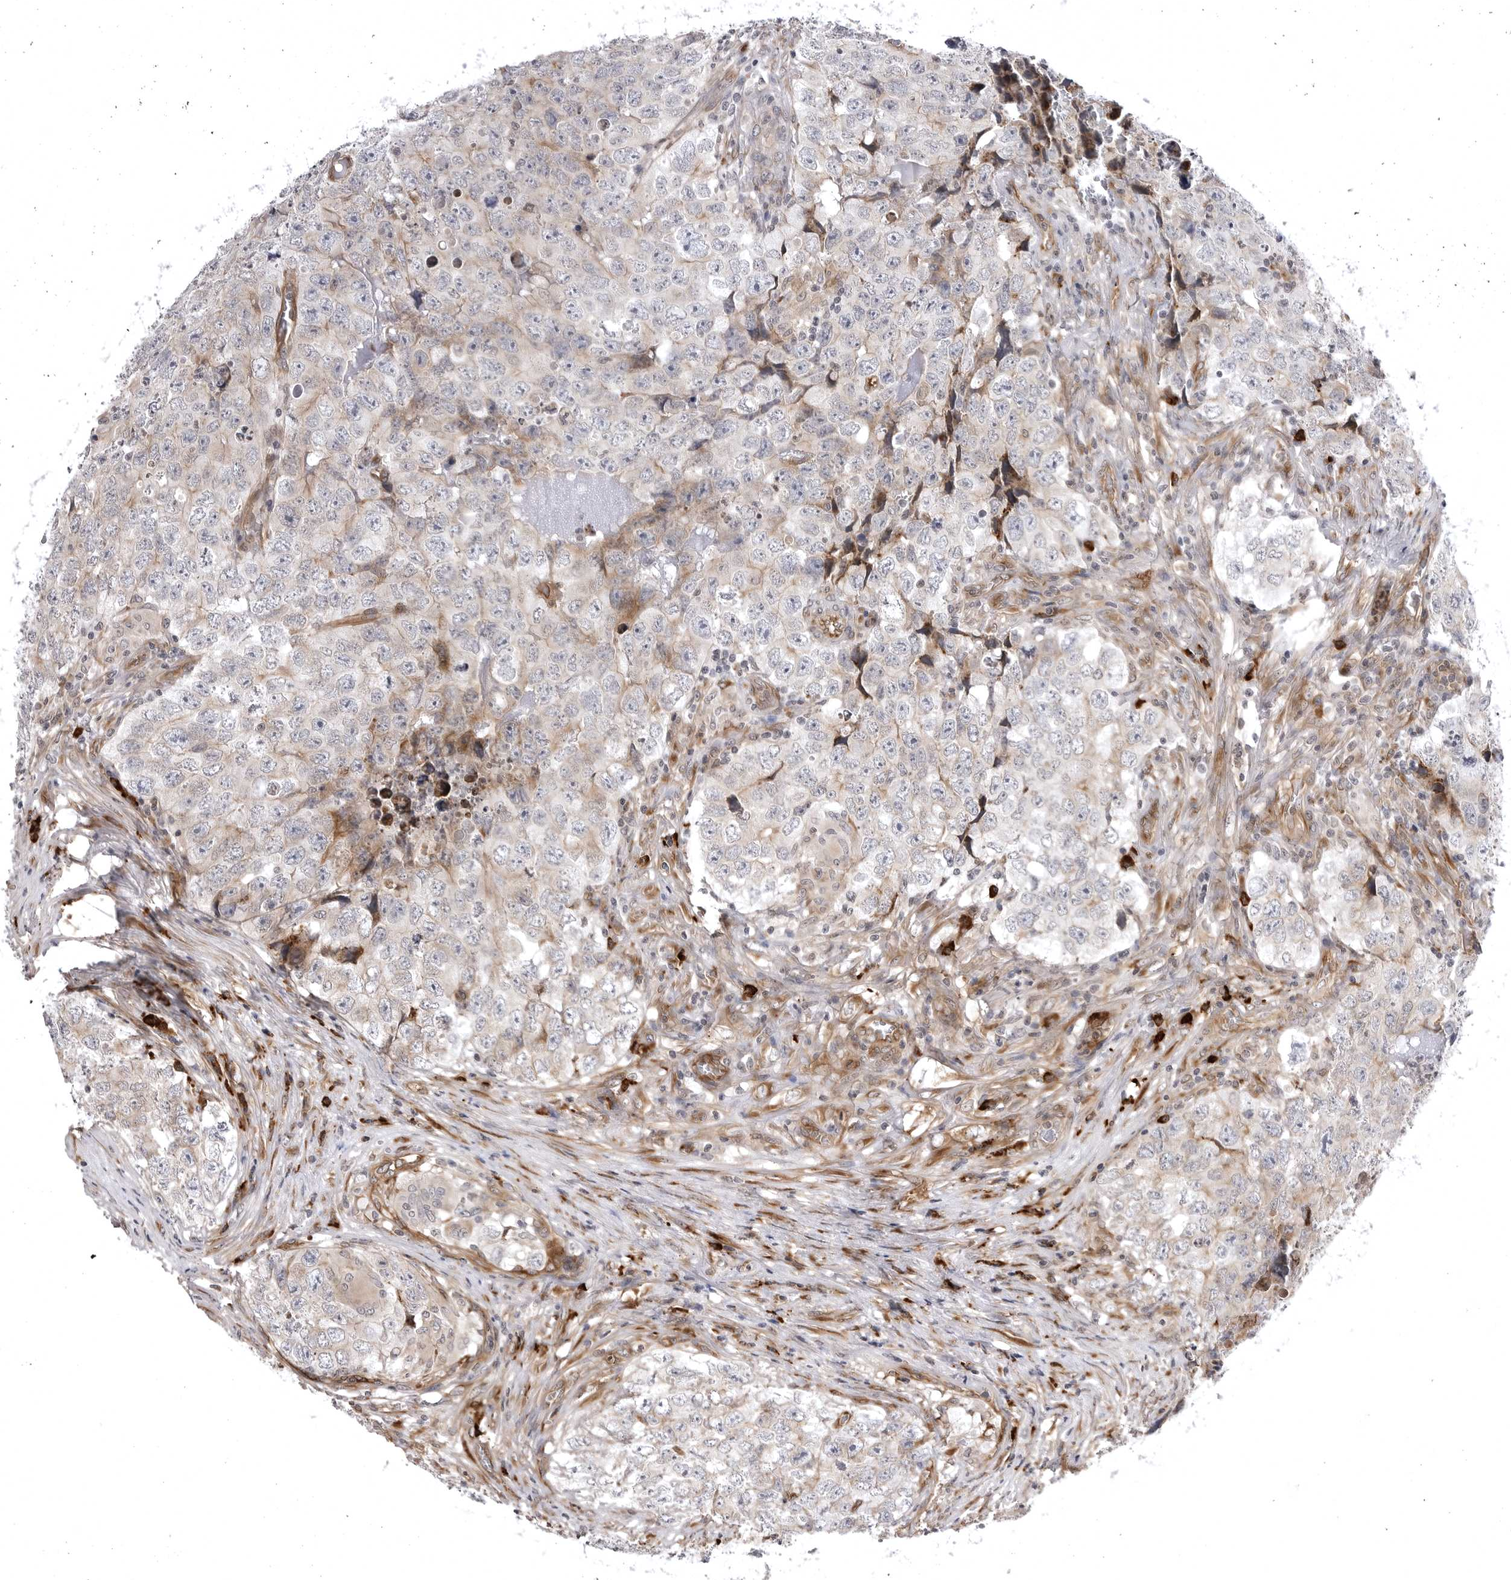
{"staining": {"intensity": "weak", "quantity": "25%-75%", "location": "cytoplasmic/membranous"}, "tissue": "testis cancer", "cell_type": "Tumor cells", "image_type": "cancer", "snomed": [{"axis": "morphology", "description": "Seminoma, NOS"}, {"axis": "morphology", "description": "Carcinoma, Embryonal, NOS"}, {"axis": "topography", "description": "Testis"}], "caption": "About 25%-75% of tumor cells in testis cancer display weak cytoplasmic/membranous protein staining as visualized by brown immunohistochemical staining.", "gene": "ARL5A", "patient": {"sex": "male", "age": 43}}